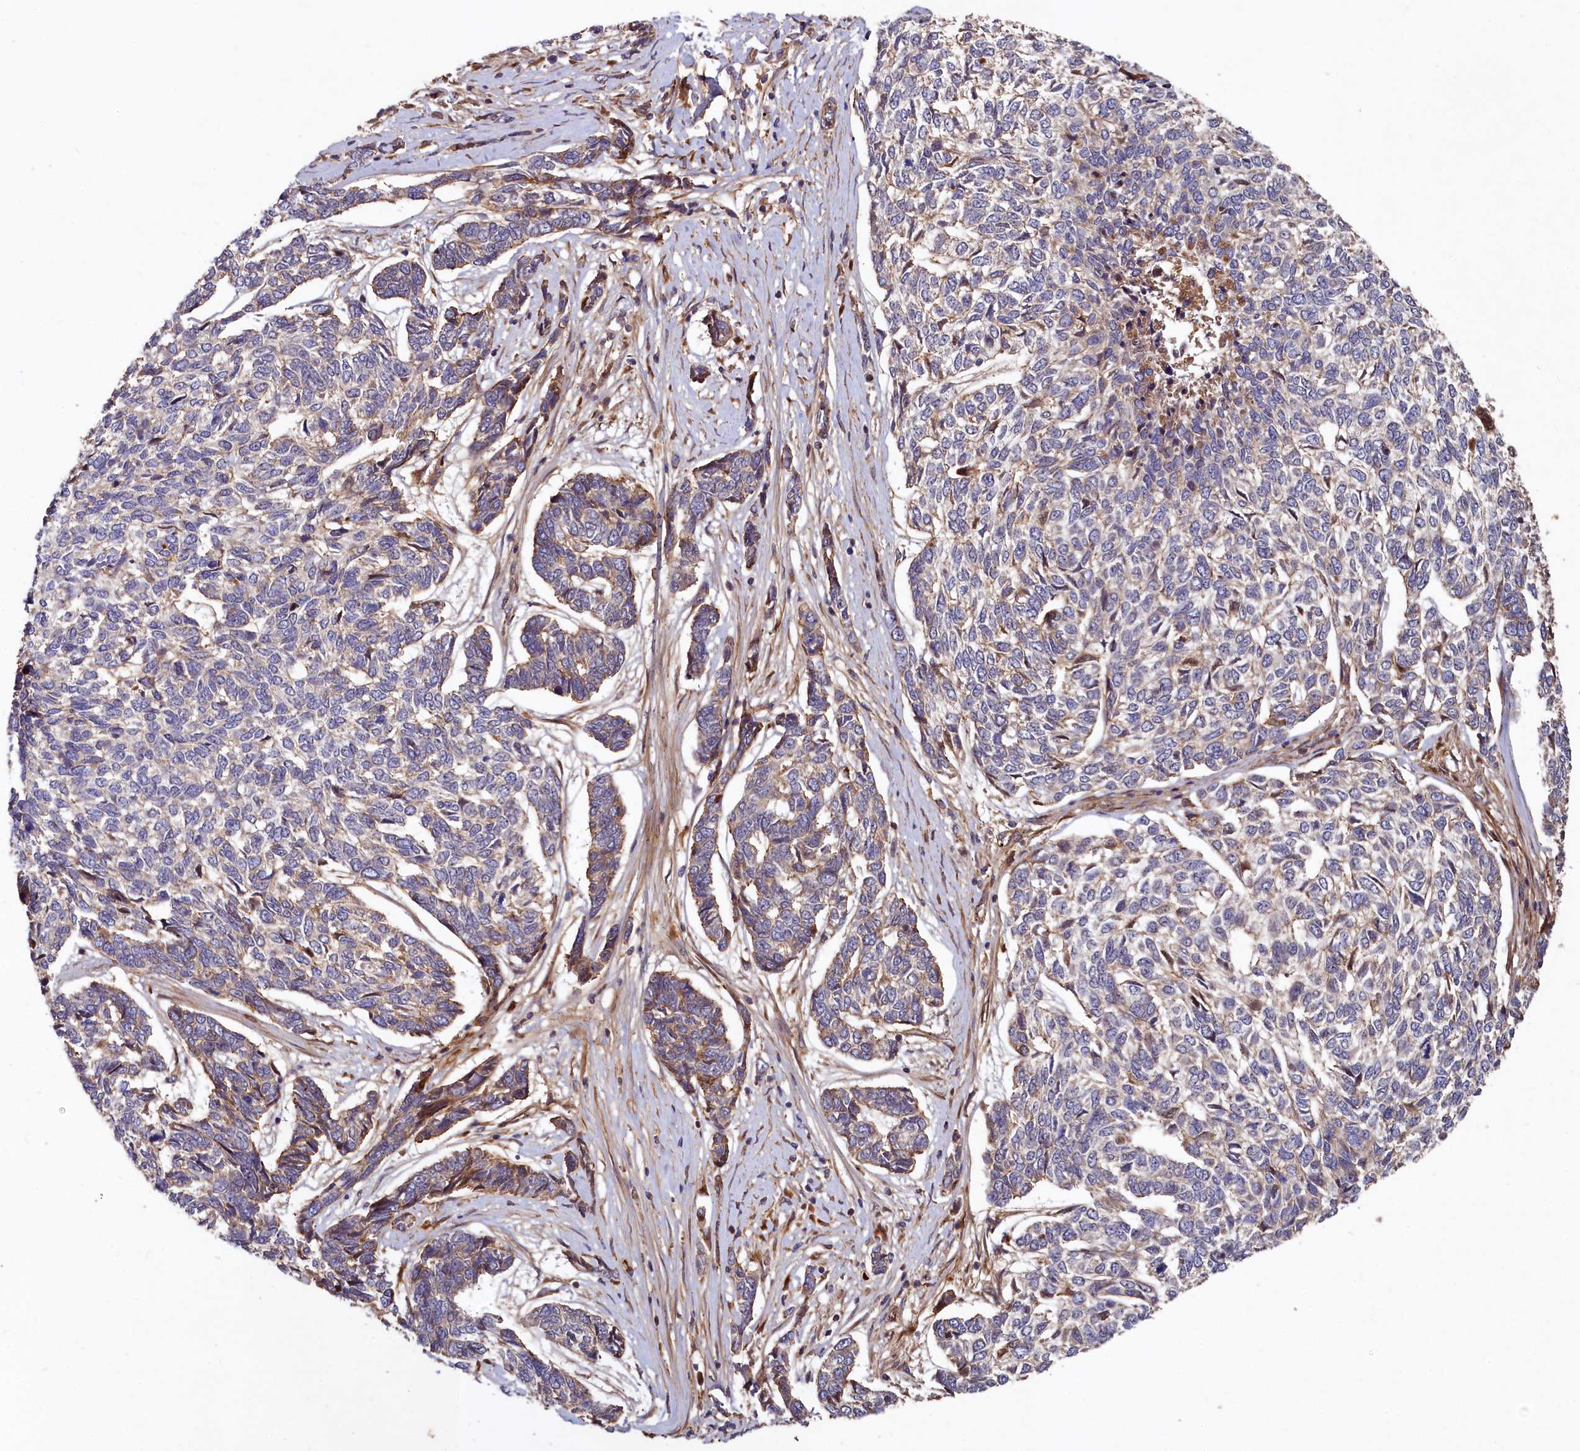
{"staining": {"intensity": "moderate", "quantity": "25%-75%", "location": "cytoplasmic/membranous"}, "tissue": "skin cancer", "cell_type": "Tumor cells", "image_type": "cancer", "snomed": [{"axis": "morphology", "description": "Basal cell carcinoma"}, {"axis": "topography", "description": "Skin"}], "caption": "This is an image of immunohistochemistry (IHC) staining of skin basal cell carcinoma, which shows moderate expression in the cytoplasmic/membranous of tumor cells.", "gene": "TRIM23", "patient": {"sex": "female", "age": 65}}